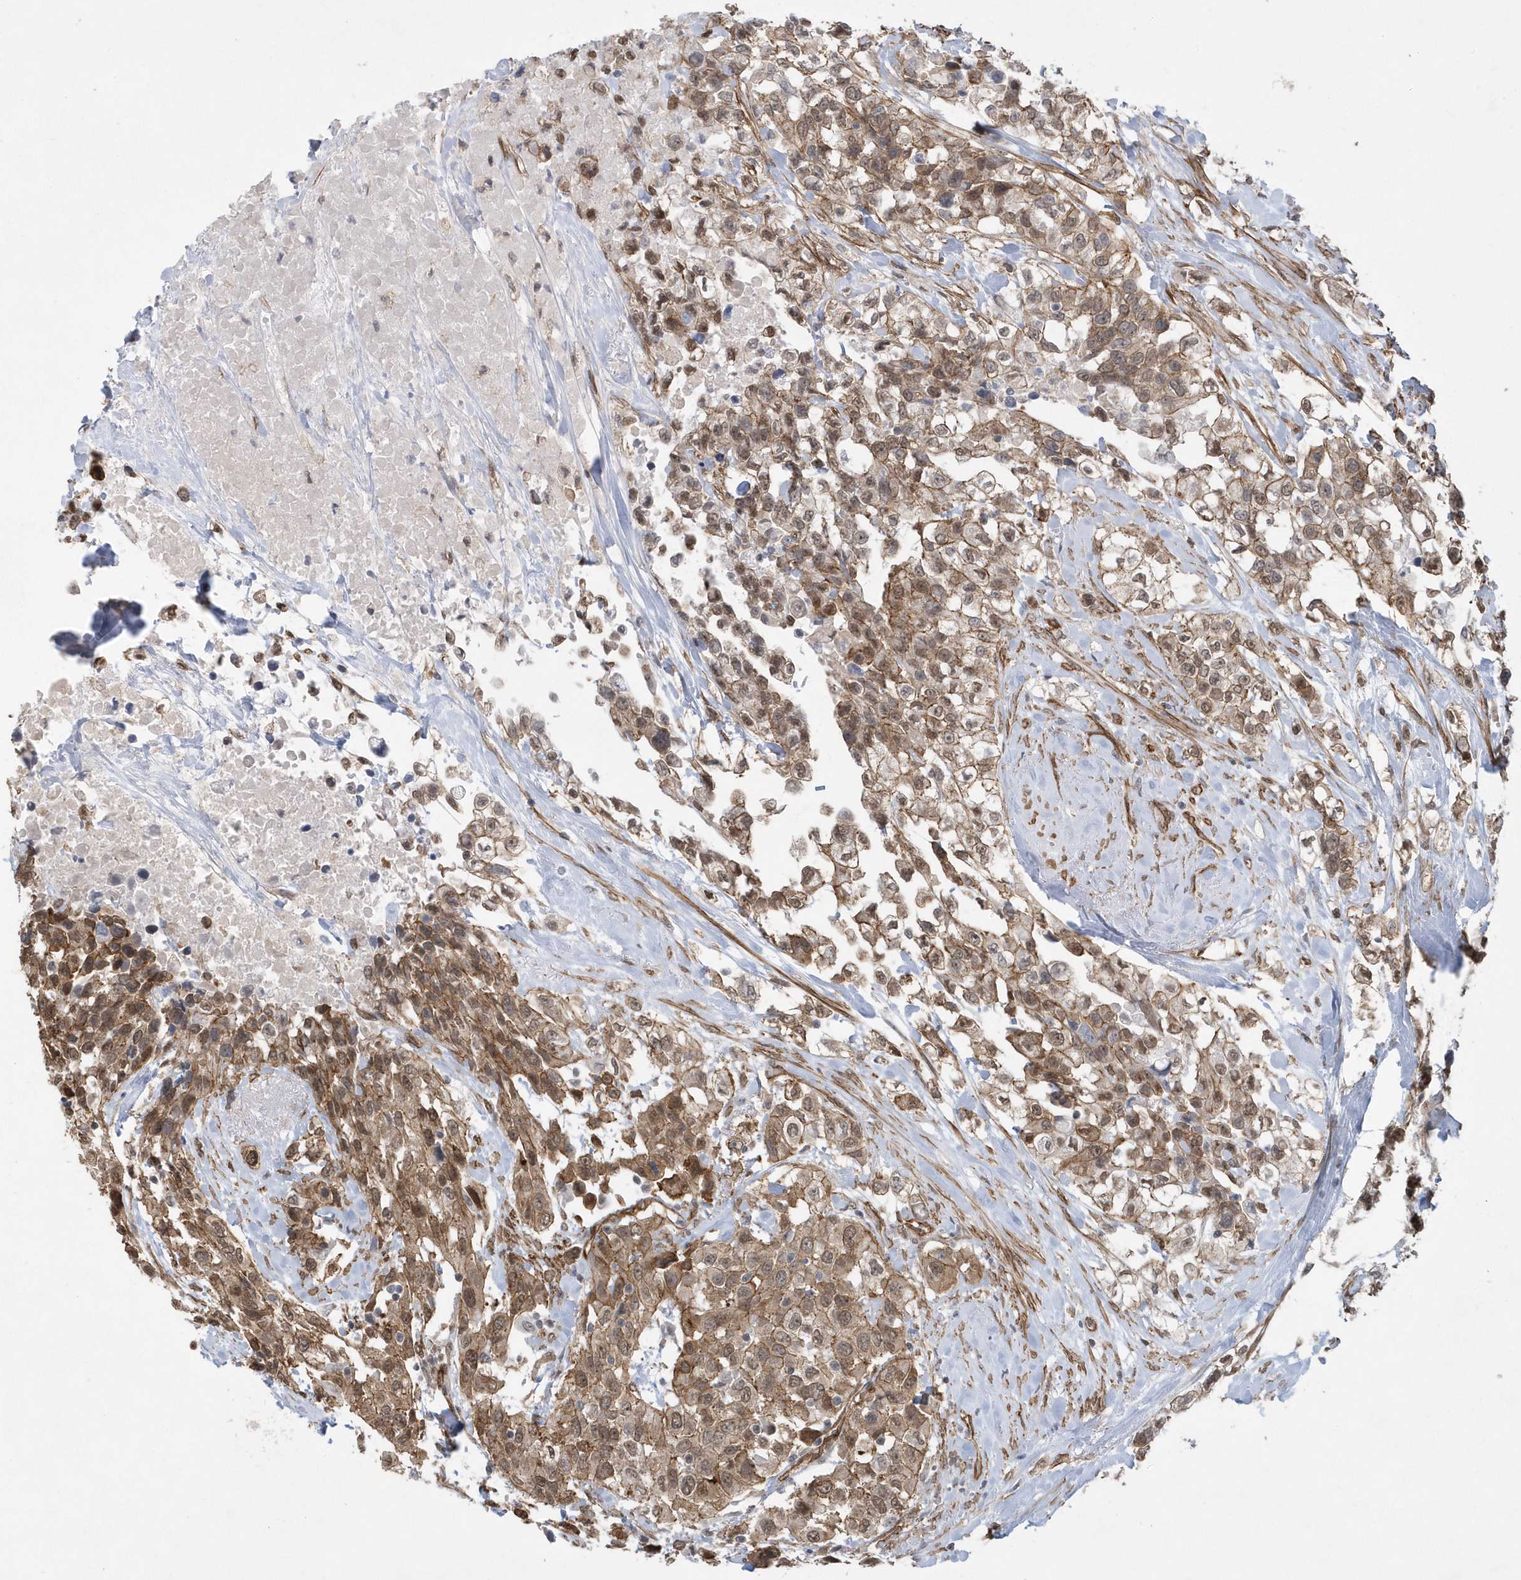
{"staining": {"intensity": "strong", "quantity": ">75%", "location": "cytoplasmic/membranous,nuclear"}, "tissue": "urothelial cancer", "cell_type": "Tumor cells", "image_type": "cancer", "snomed": [{"axis": "morphology", "description": "Urothelial carcinoma, High grade"}, {"axis": "topography", "description": "Urinary bladder"}], "caption": "This is a micrograph of immunohistochemistry (IHC) staining of urothelial carcinoma (high-grade), which shows strong positivity in the cytoplasmic/membranous and nuclear of tumor cells.", "gene": "RAI14", "patient": {"sex": "female", "age": 80}}